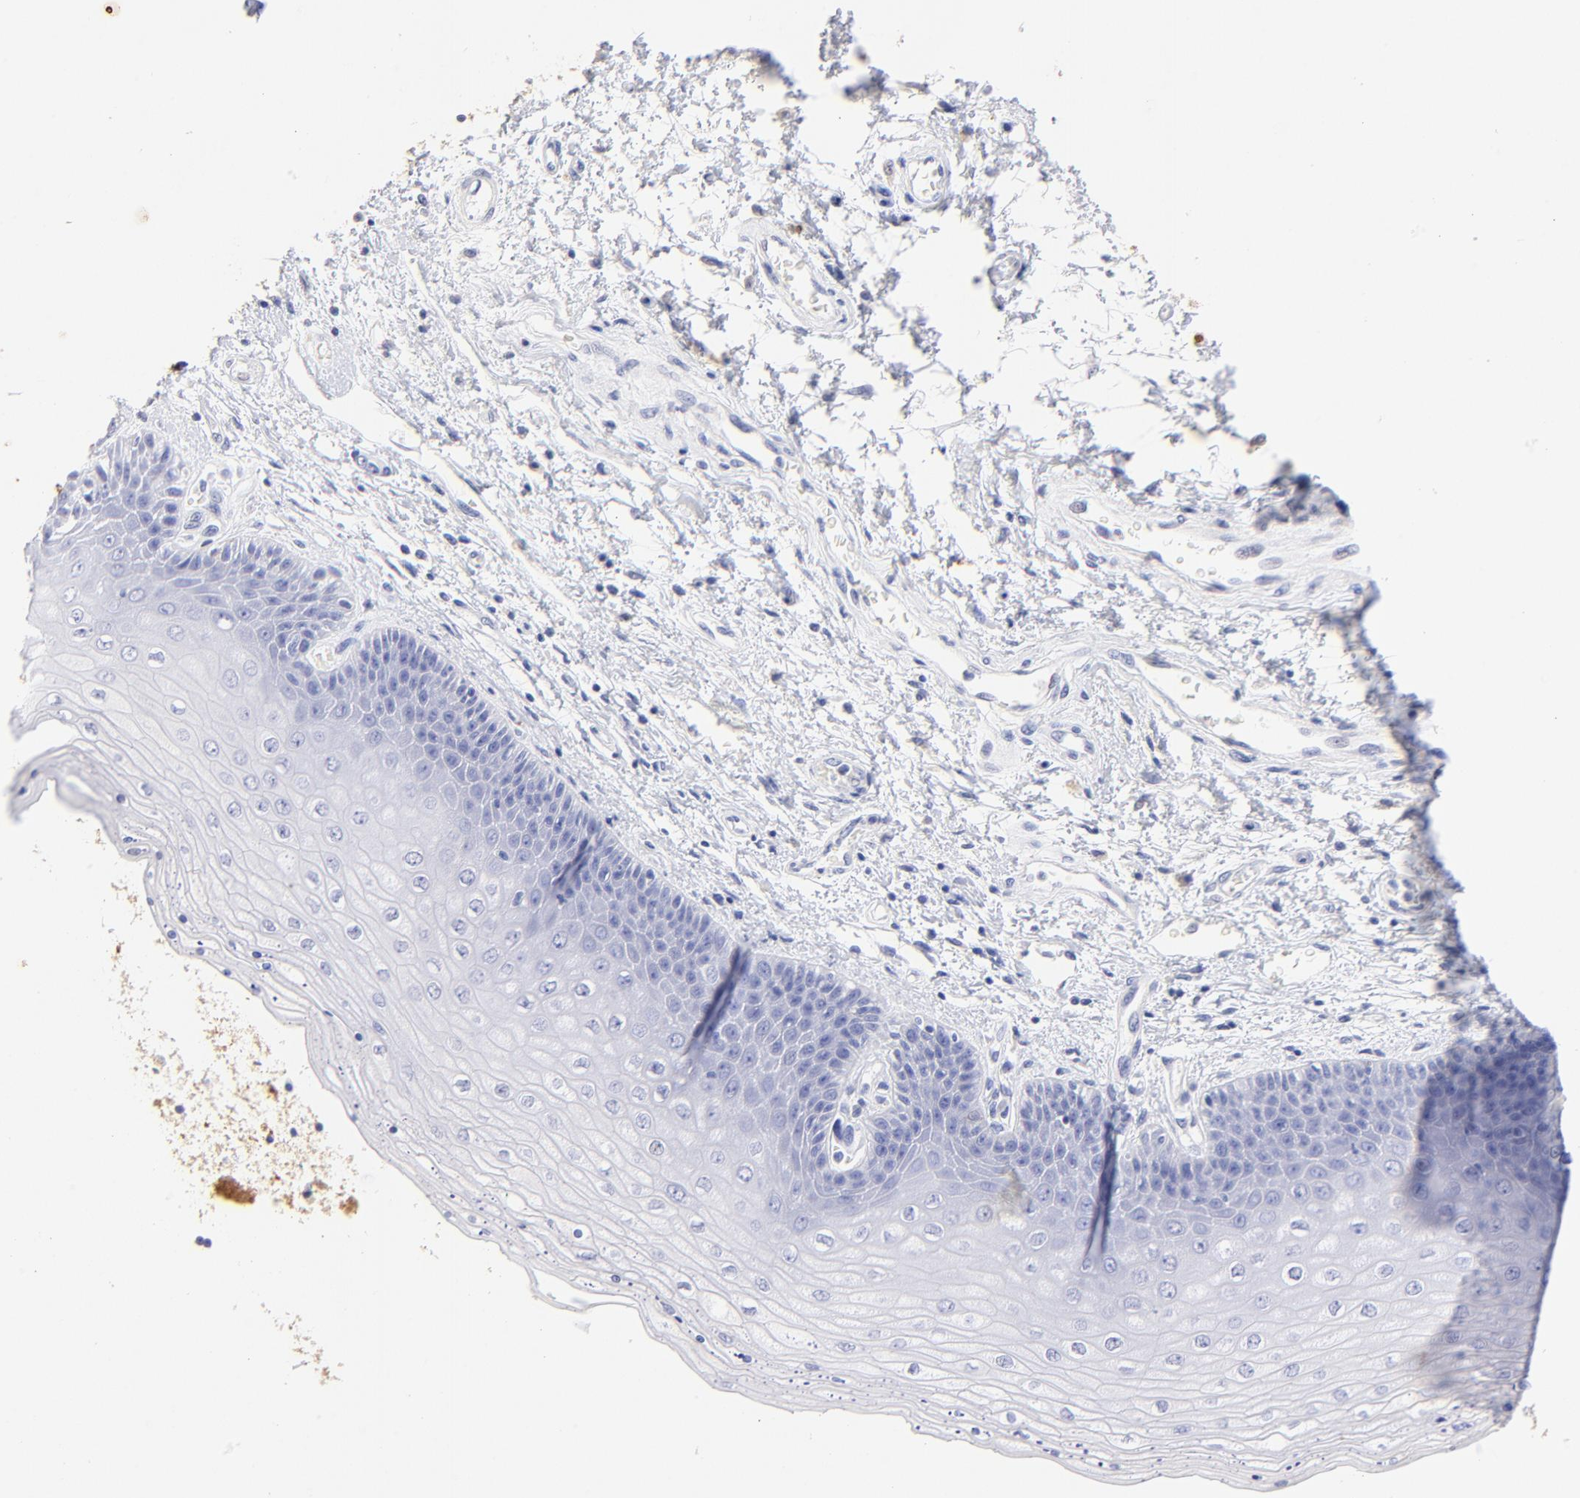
{"staining": {"intensity": "negative", "quantity": "none", "location": "none"}, "tissue": "skin", "cell_type": "Epidermal cells", "image_type": "normal", "snomed": [{"axis": "morphology", "description": "Normal tissue, NOS"}, {"axis": "topography", "description": "Anal"}], "caption": "This image is of unremarkable skin stained with immunohistochemistry (IHC) to label a protein in brown with the nuclei are counter-stained blue. There is no staining in epidermal cells.", "gene": "HORMAD2", "patient": {"sex": "female", "age": 46}}